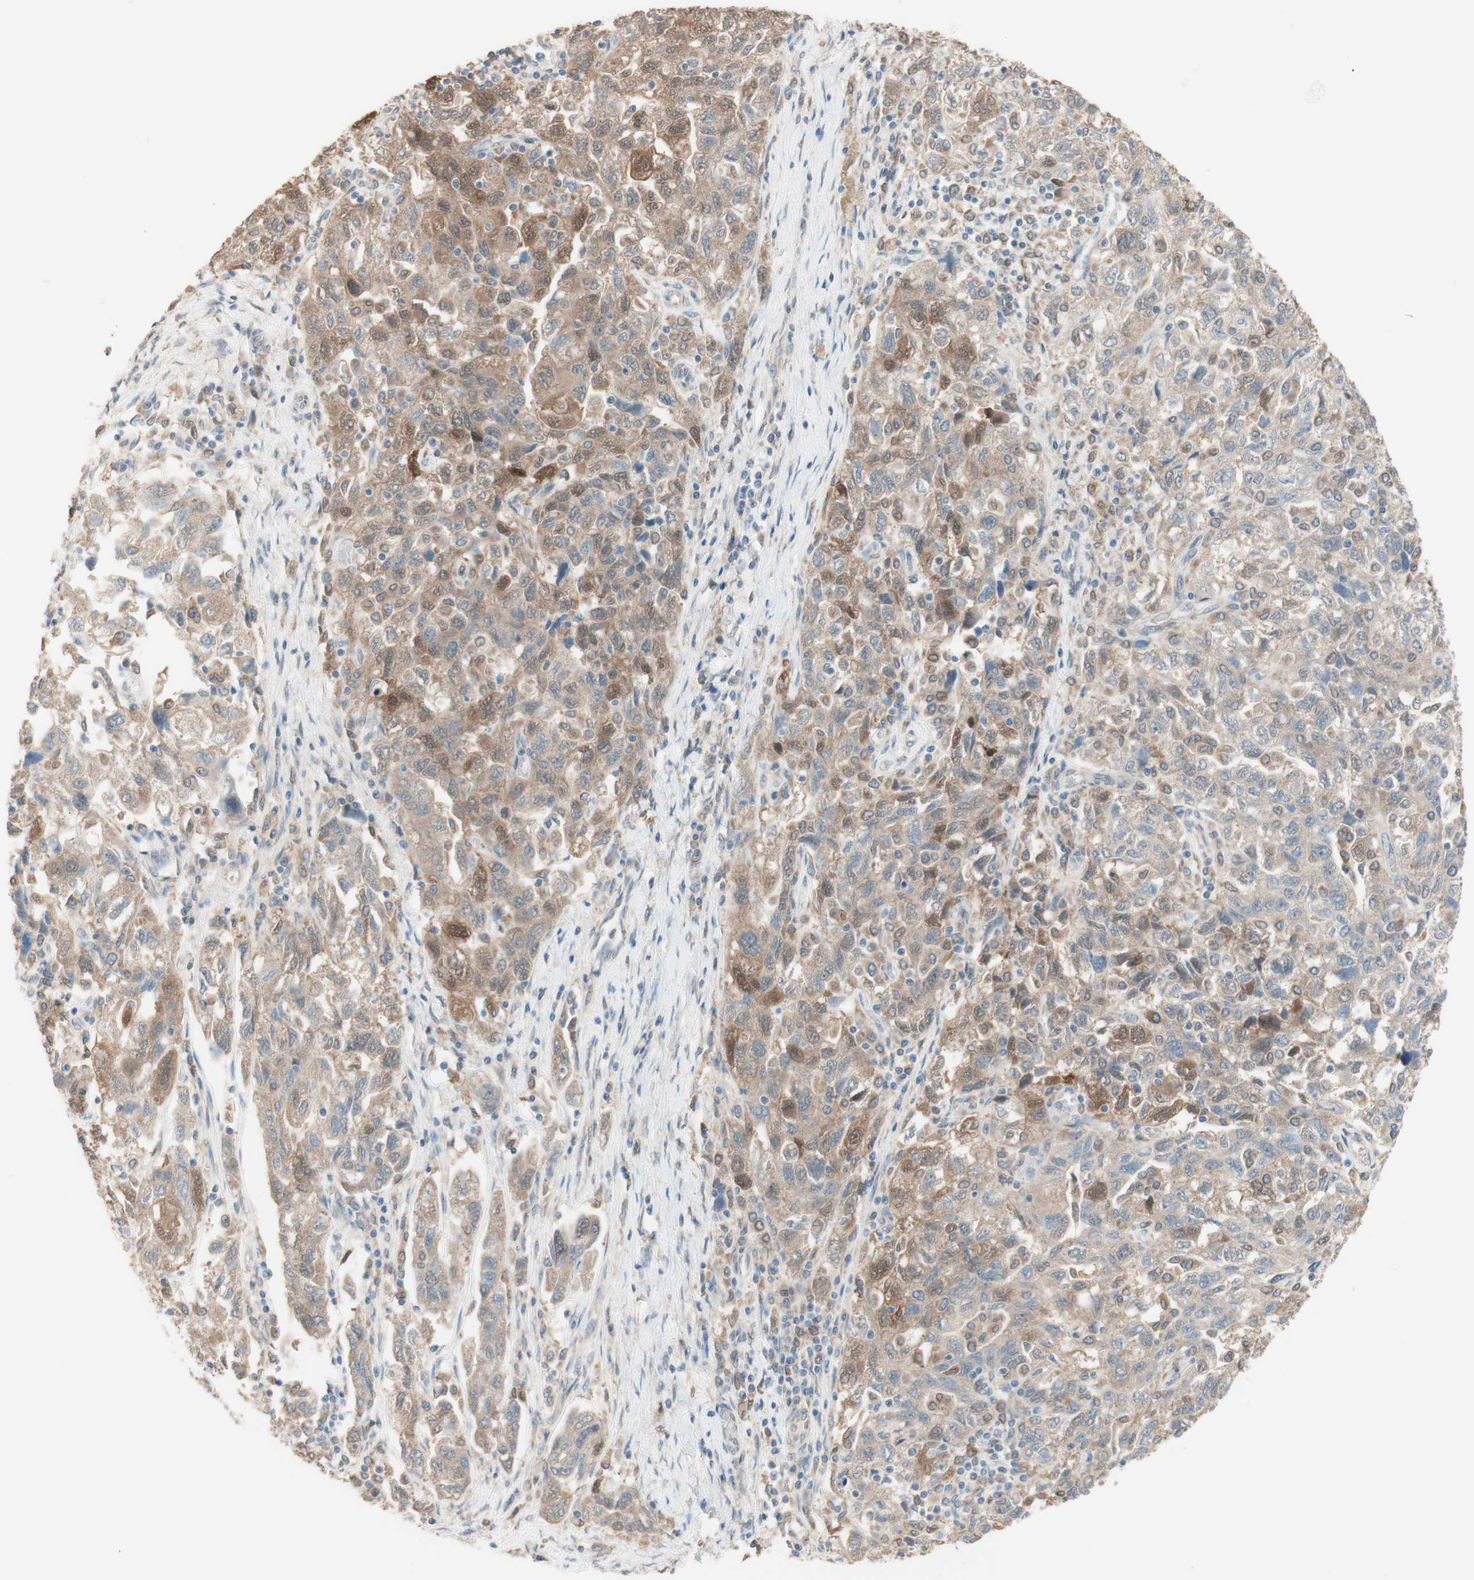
{"staining": {"intensity": "weak", "quantity": ">75%", "location": "cytoplasmic/membranous"}, "tissue": "ovarian cancer", "cell_type": "Tumor cells", "image_type": "cancer", "snomed": [{"axis": "morphology", "description": "Carcinoma, NOS"}, {"axis": "morphology", "description": "Cystadenocarcinoma, serous, NOS"}, {"axis": "topography", "description": "Ovary"}], "caption": "Protein staining of ovarian carcinoma tissue shows weak cytoplasmic/membranous staining in about >75% of tumor cells.", "gene": "COMT", "patient": {"sex": "female", "age": 69}}